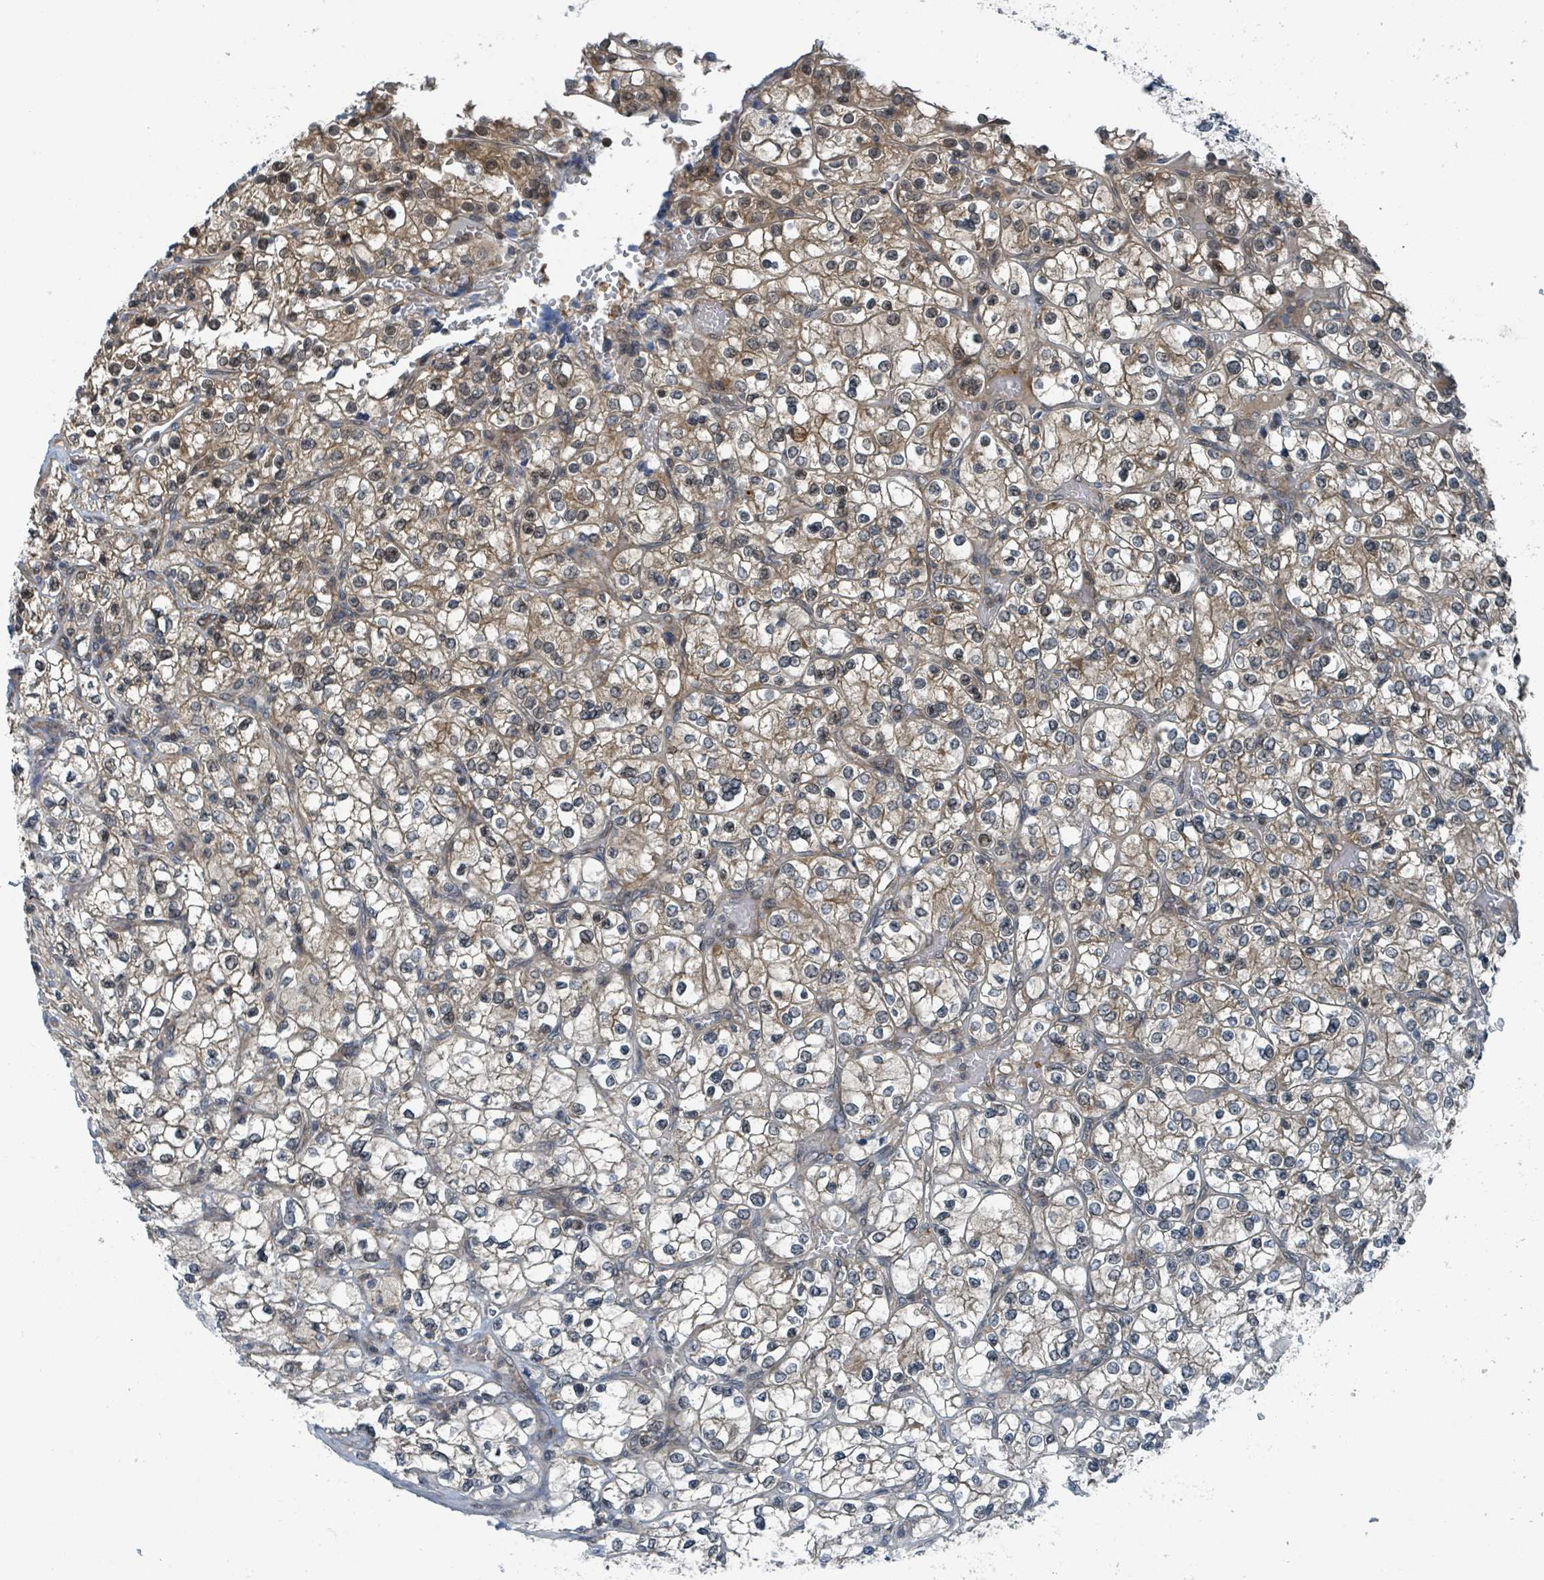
{"staining": {"intensity": "weak", "quantity": "<25%", "location": "cytoplasmic/membranous,nuclear"}, "tissue": "renal cancer", "cell_type": "Tumor cells", "image_type": "cancer", "snomed": [{"axis": "morphology", "description": "Adenocarcinoma, NOS"}, {"axis": "topography", "description": "Kidney"}], "caption": "Tumor cells show no significant protein expression in renal cancer.", "gene": "GOLGA7", "patient": {"sex": "male", "age": 80}}